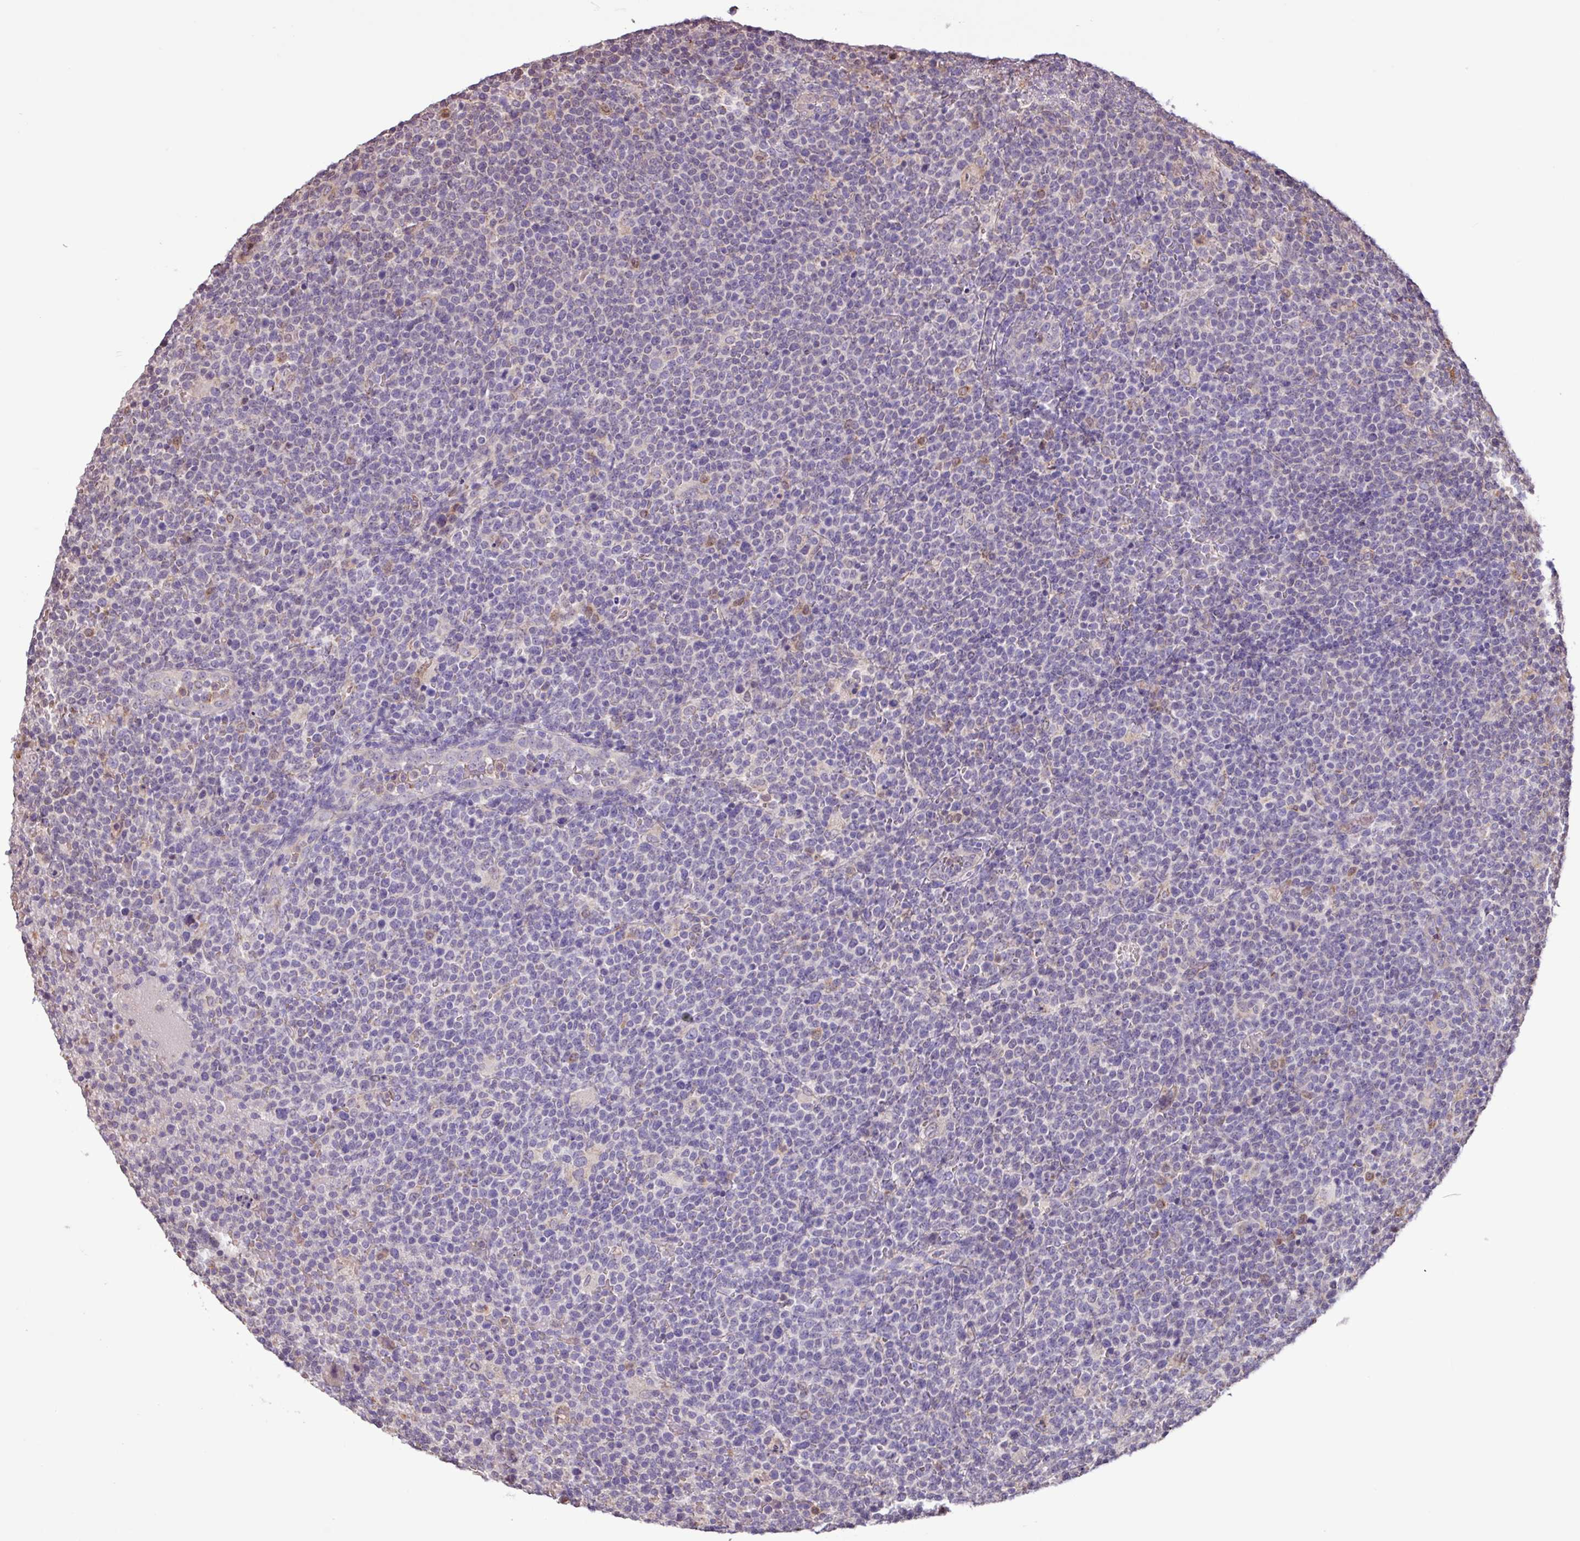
{"staining": {"intensity": "negative", "quantity": "none", "location": "none"}, "tissue": "lymphoma", "cell_type": "Tumor cells", "image_type": "cancer", "snomed": [{"axis": "morphology", "description": "Malignant lymphoma, non-Hodgkin's type, High grade"}, {"axis": "topography", "description": "Lymph node"}], "caption": "Immunohistochemical staining of malignant lymphoma, non-Hodgkin's type (high-grade) demonstrates no significant expression in tumor cells.", "gene": "CHST11", "patient": {"sex": "male", "age": 61}}